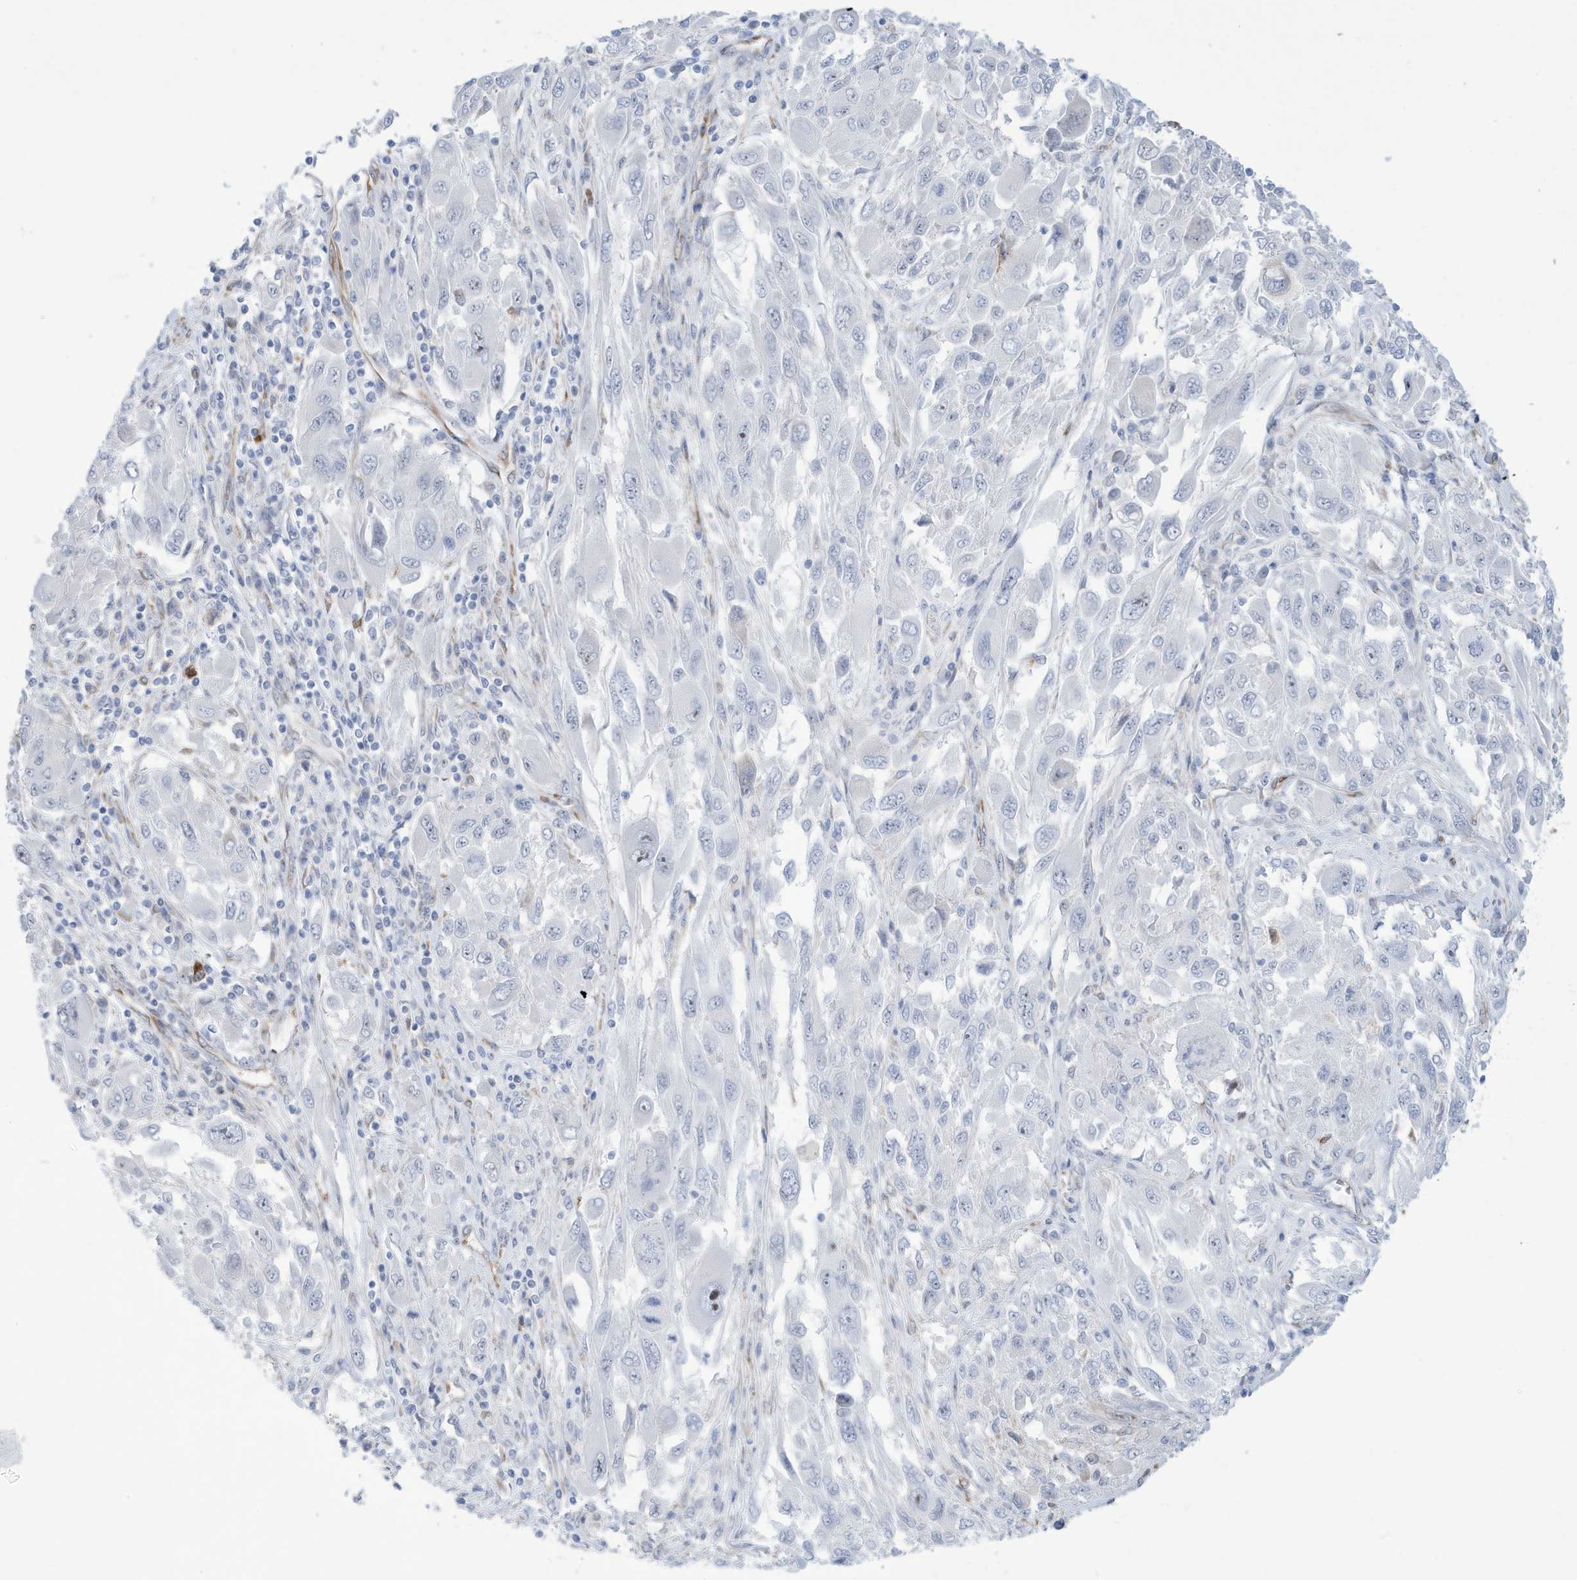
{"staining": {"intensity": "negative", "quantity": "none", "location": "none"}, "tissue": "melanoma", "cell_type": "Tumor cells", "image_type": "cancer", "snomed": [{"axis": "morphology", "description": "Malignant melanoma, NOS"}, {"axis": "topography", "description": "Skin"}], "caption": "High power microscopy photomicrograph of an IHC histopathology image of malignant melanoma, revealing no significant staining in tumor cells.", "gene": "SEMA3F", "patient": {"sex": "female", "age": 91}}